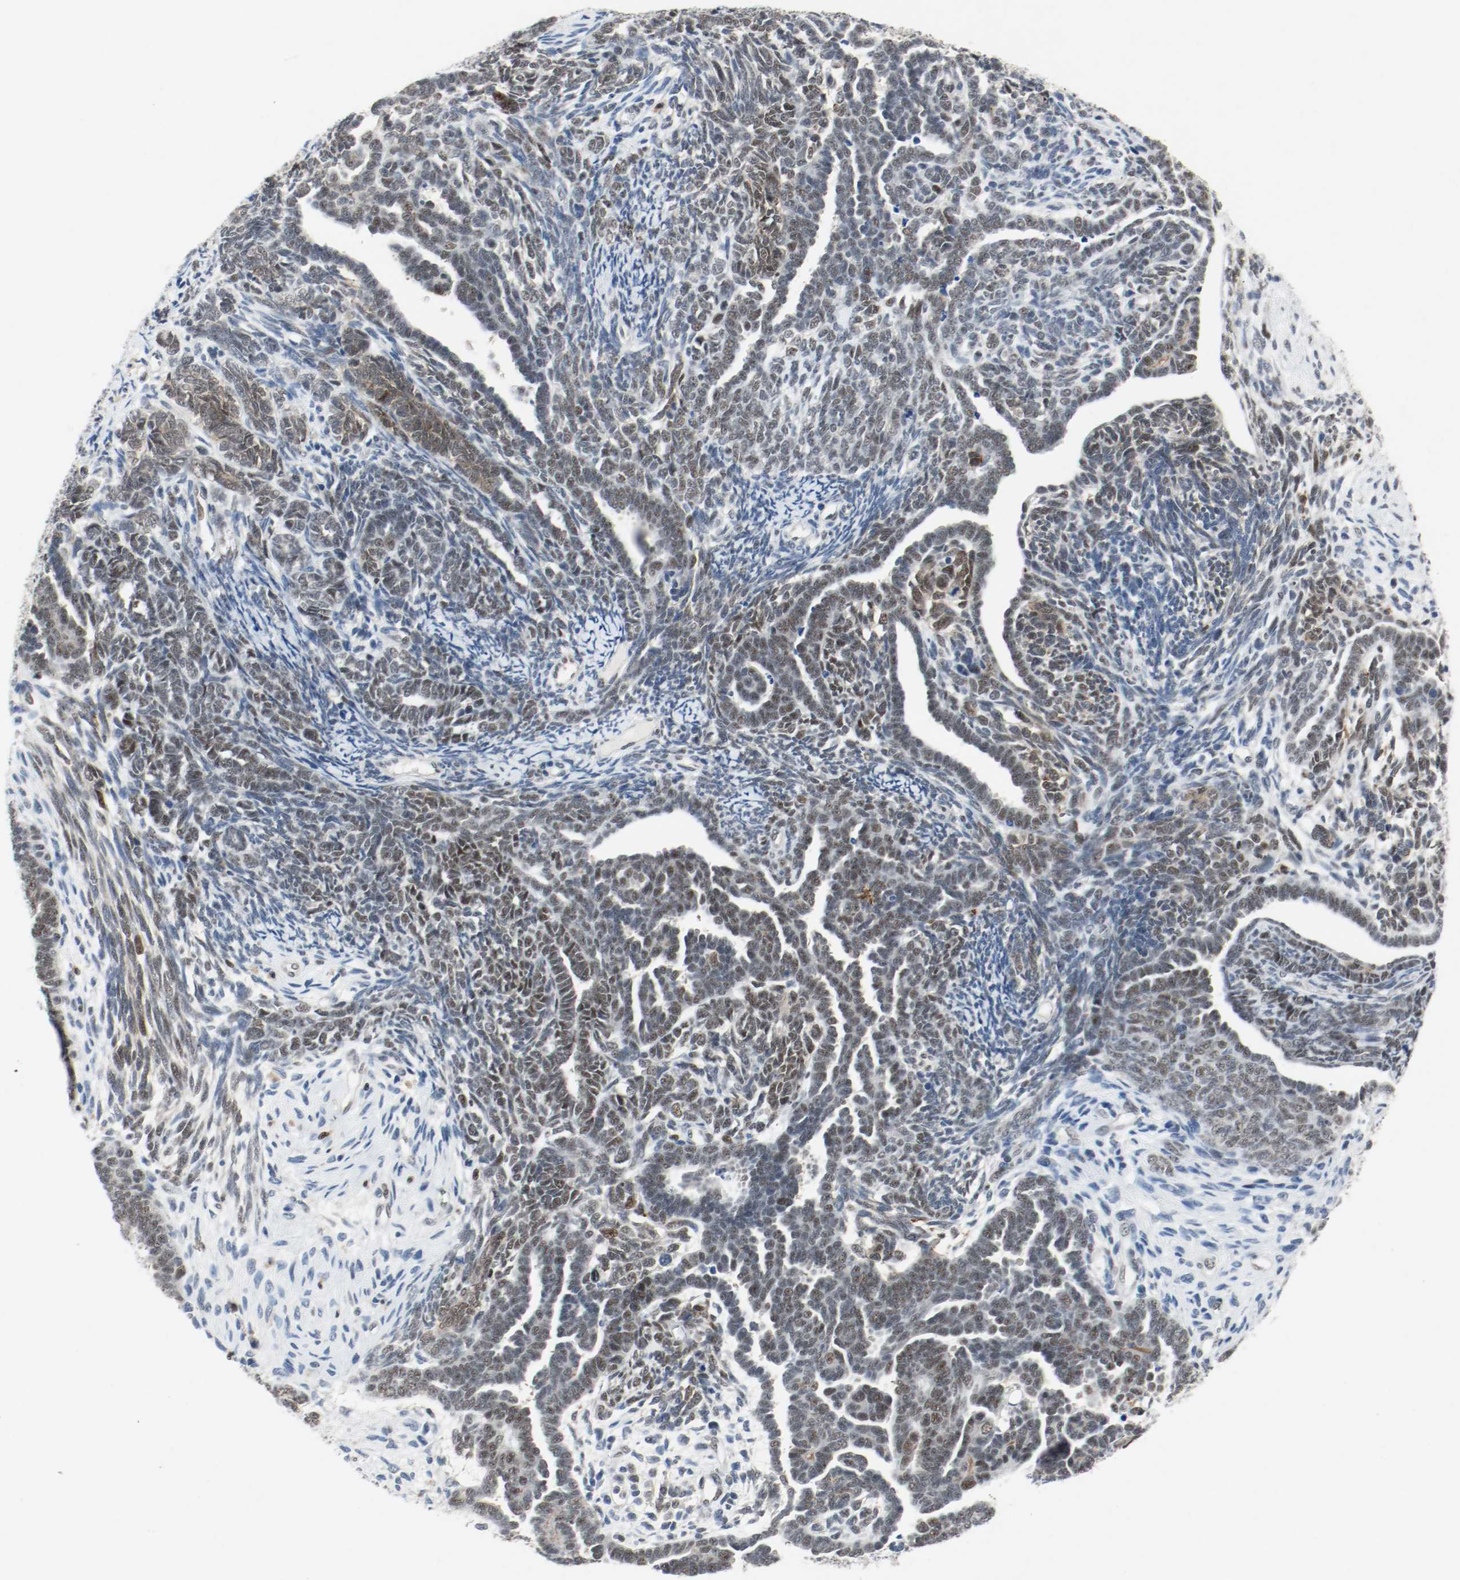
{"staining": {"intensity": "weak", "quantity": "25%-75%", "location": "nuclear"}, "tissue": "endometrial cancer", "cell_type": "Tumor cells", "image_type": "cancer", "snomed": [{"axis": "morphology", "description": "Neoplasm, malignant, NOS"}, {"axis": "topography", "description": "Endometrium"}], "caption": "Immunohistochemical staining of endometrial cancer shows weak nuclear protein positivity in about 25%-75% of tumor cells. The protein of interest is stained brown, and the nuclei are stained in blue (DAB (3,3'-diaminobenzidine) IHC with brightfield microscopy, high magnification).", "gene": "ASH1L", "patient": {"sex": "female", "age": 74}}